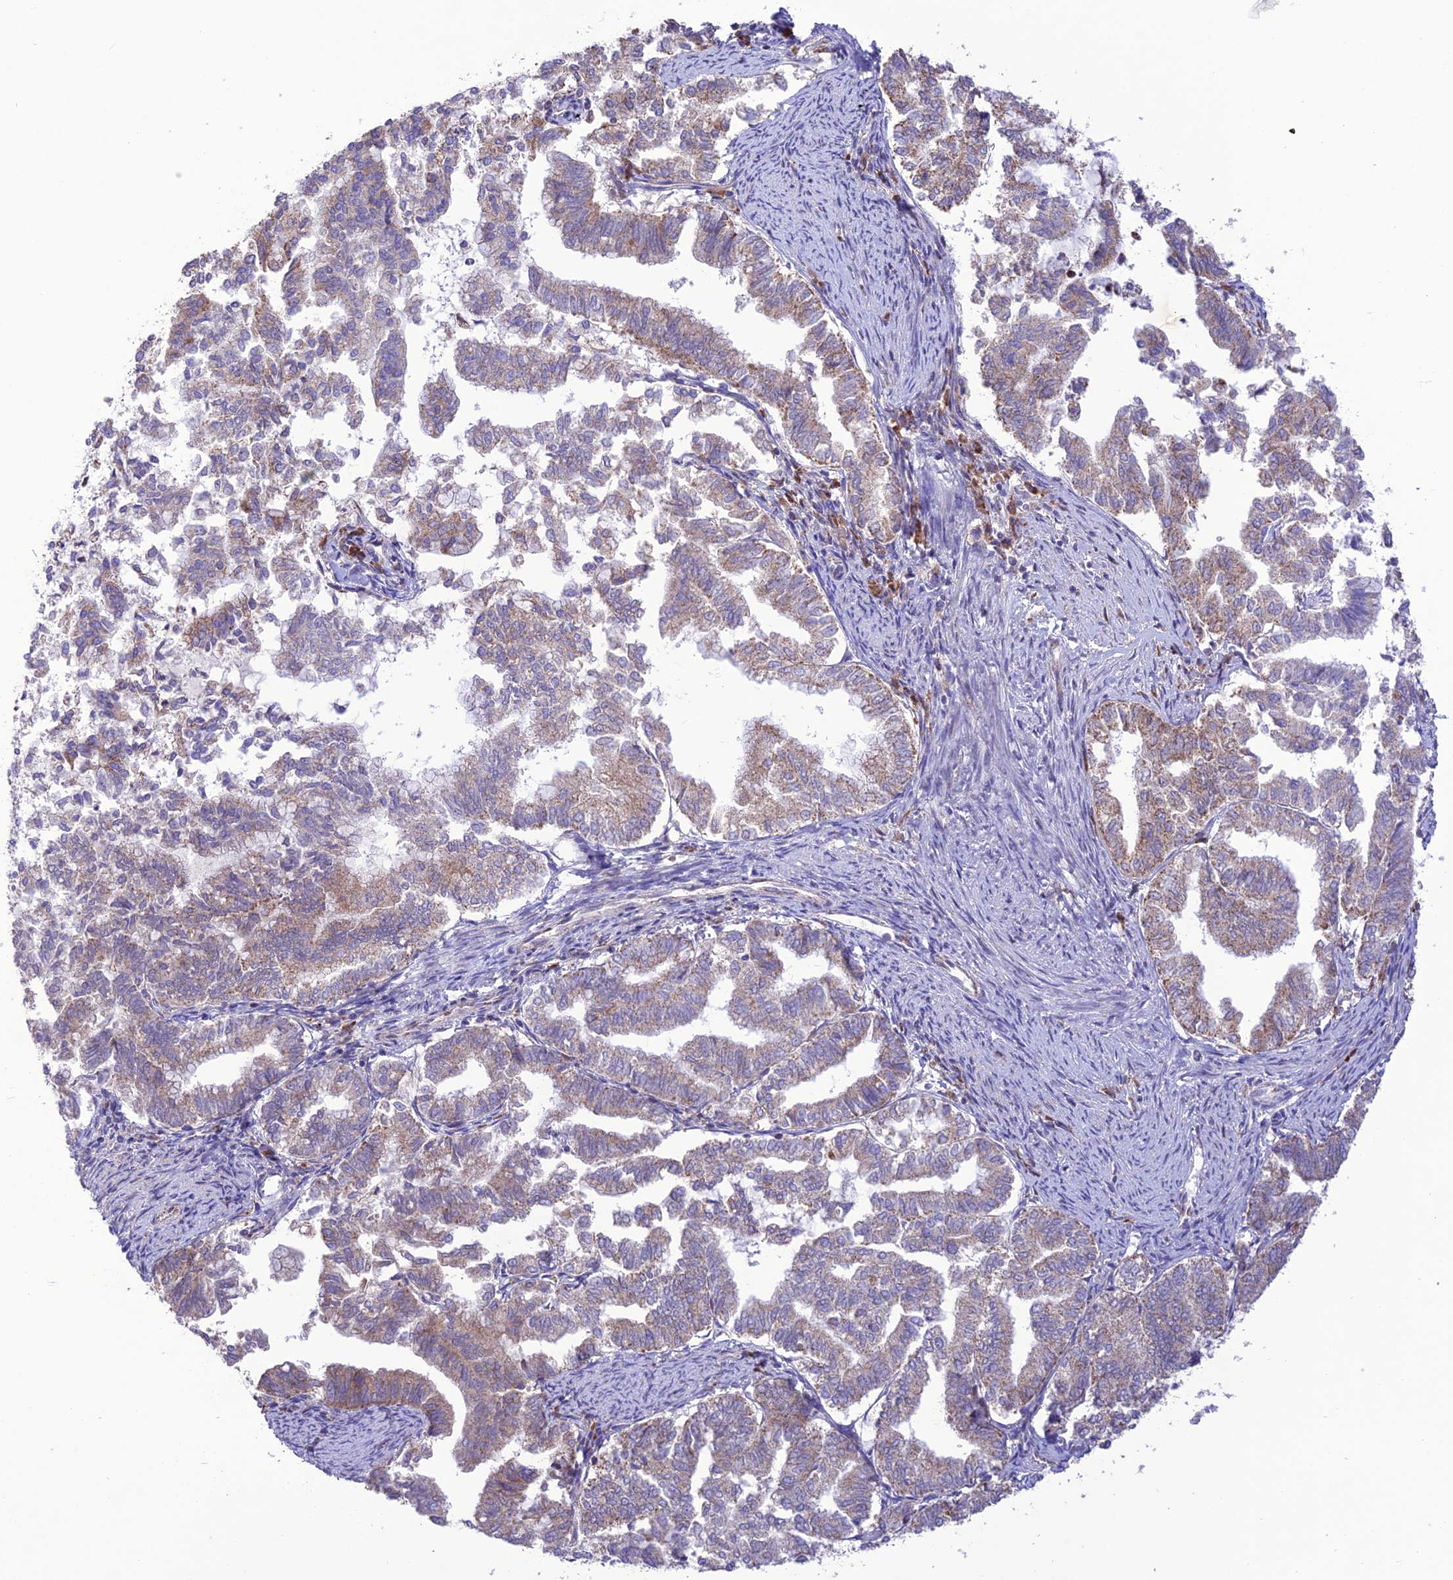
{"staining": {"intensity": "weak", "quantity": "<25%", "location": "cytoplasmic/membranous"}, "tissue": "endometrial cancer", "cell_type": "Tumor cells", "image_type": "cancer", "snomed": [{"axis": "morphology", "description": "Adenocarcinoma, NOS"}, {"axis": "topography", "description": "Endometrium"}], "caption": "High magnification brightfield microscopy of endometrial cancer stained with DAB (brown) and counterstained with hematoxylin (blue): tumor cells show no significant positivity.", "gene": "UAP1L1", "patient": {"sex": "female", "age": 79}}